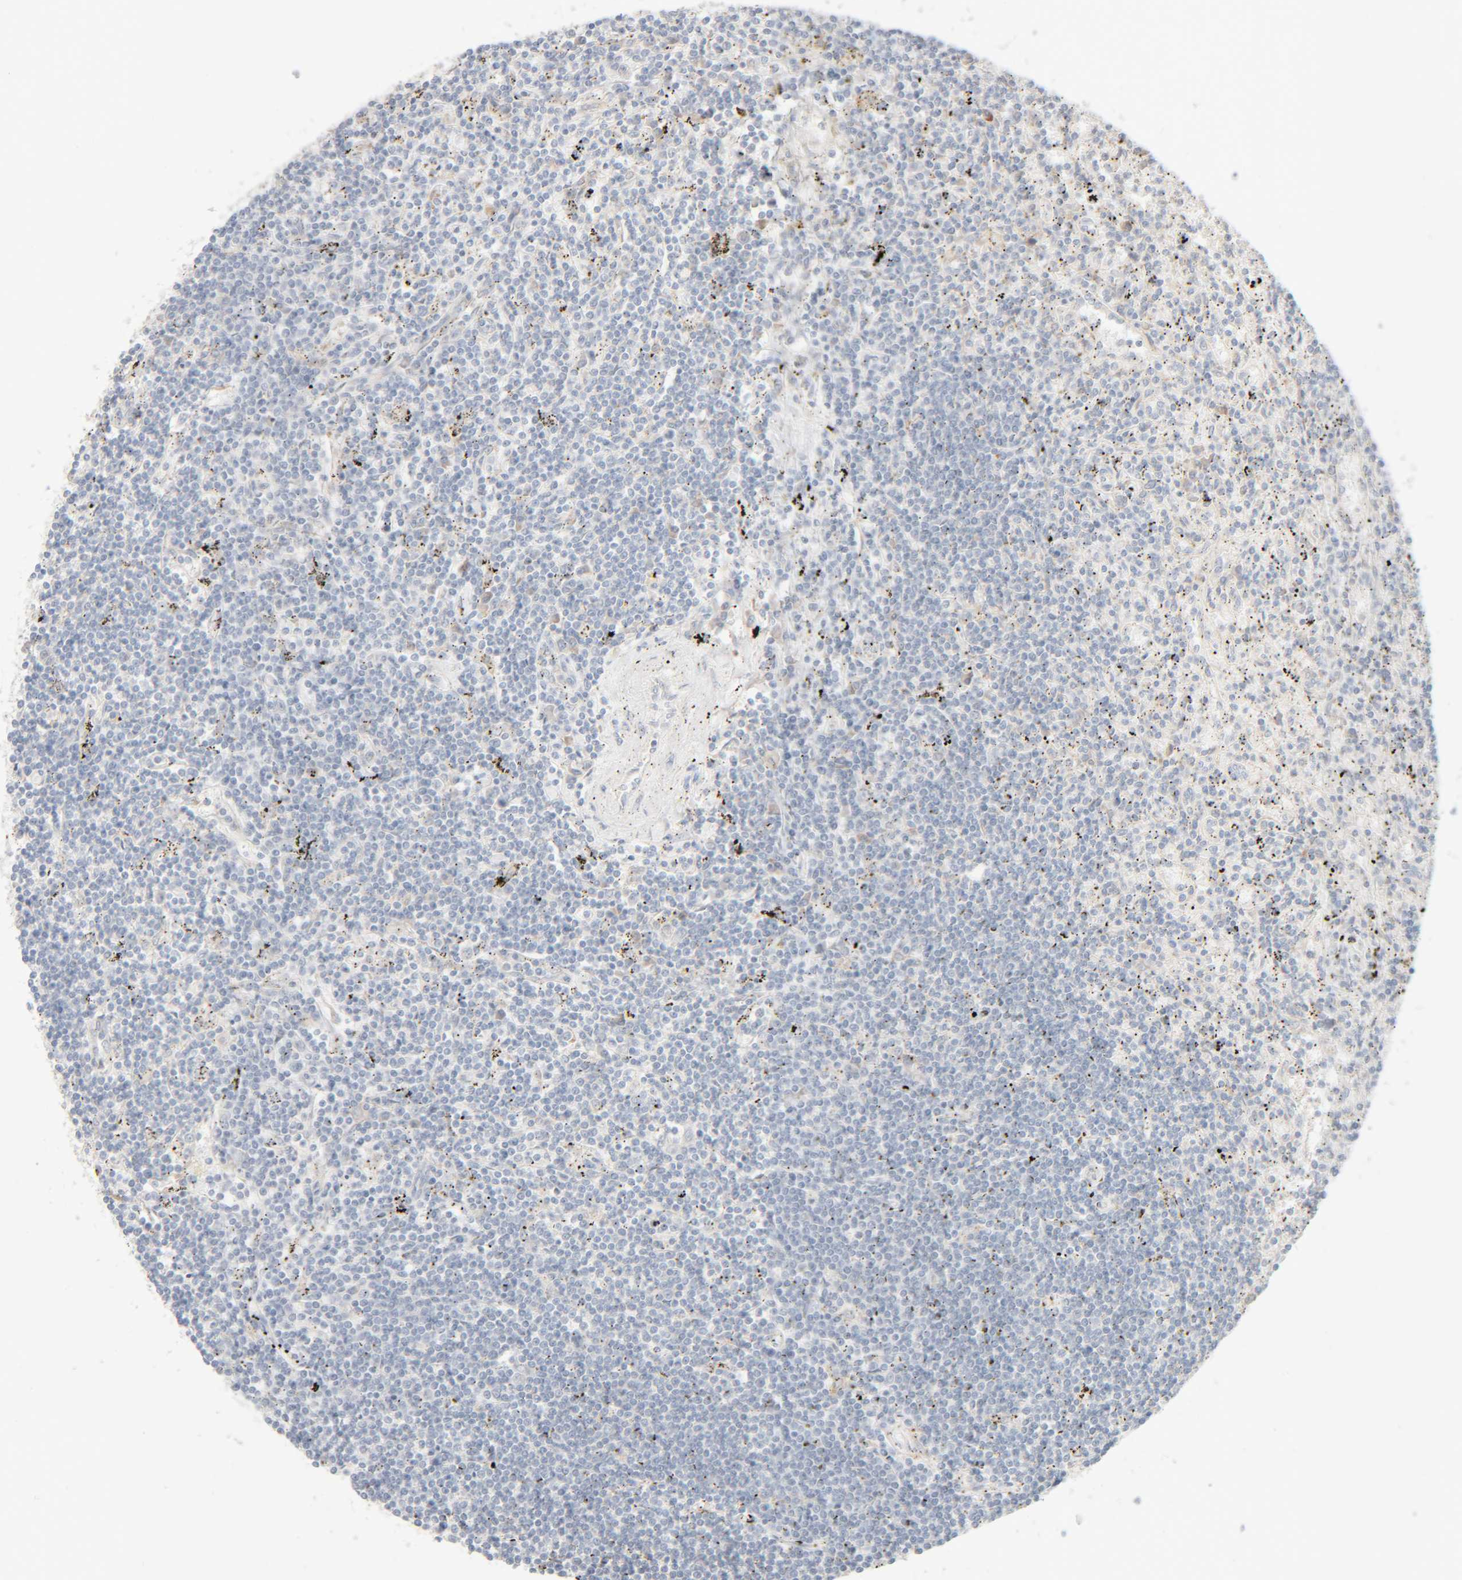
{"staining": {"intensity": "negative", "quantity": "none", "location": "none"}, "tissue": "lymphoma", "cell_type": "Tumor cells", "image_type": "cancer", "snomed": [{"axis": "morphology", "description": "Malignant lymphoma, non-Hodgkin's type, Low grade"}, {"axis": "topography", "description": "Spleen"}], "caption": "DAB immunohistochemical staining of lymphoma shows no significant expression in tumor cells.", "gene": "RIDA", "patient": {"sex": "male", "age": 76}}